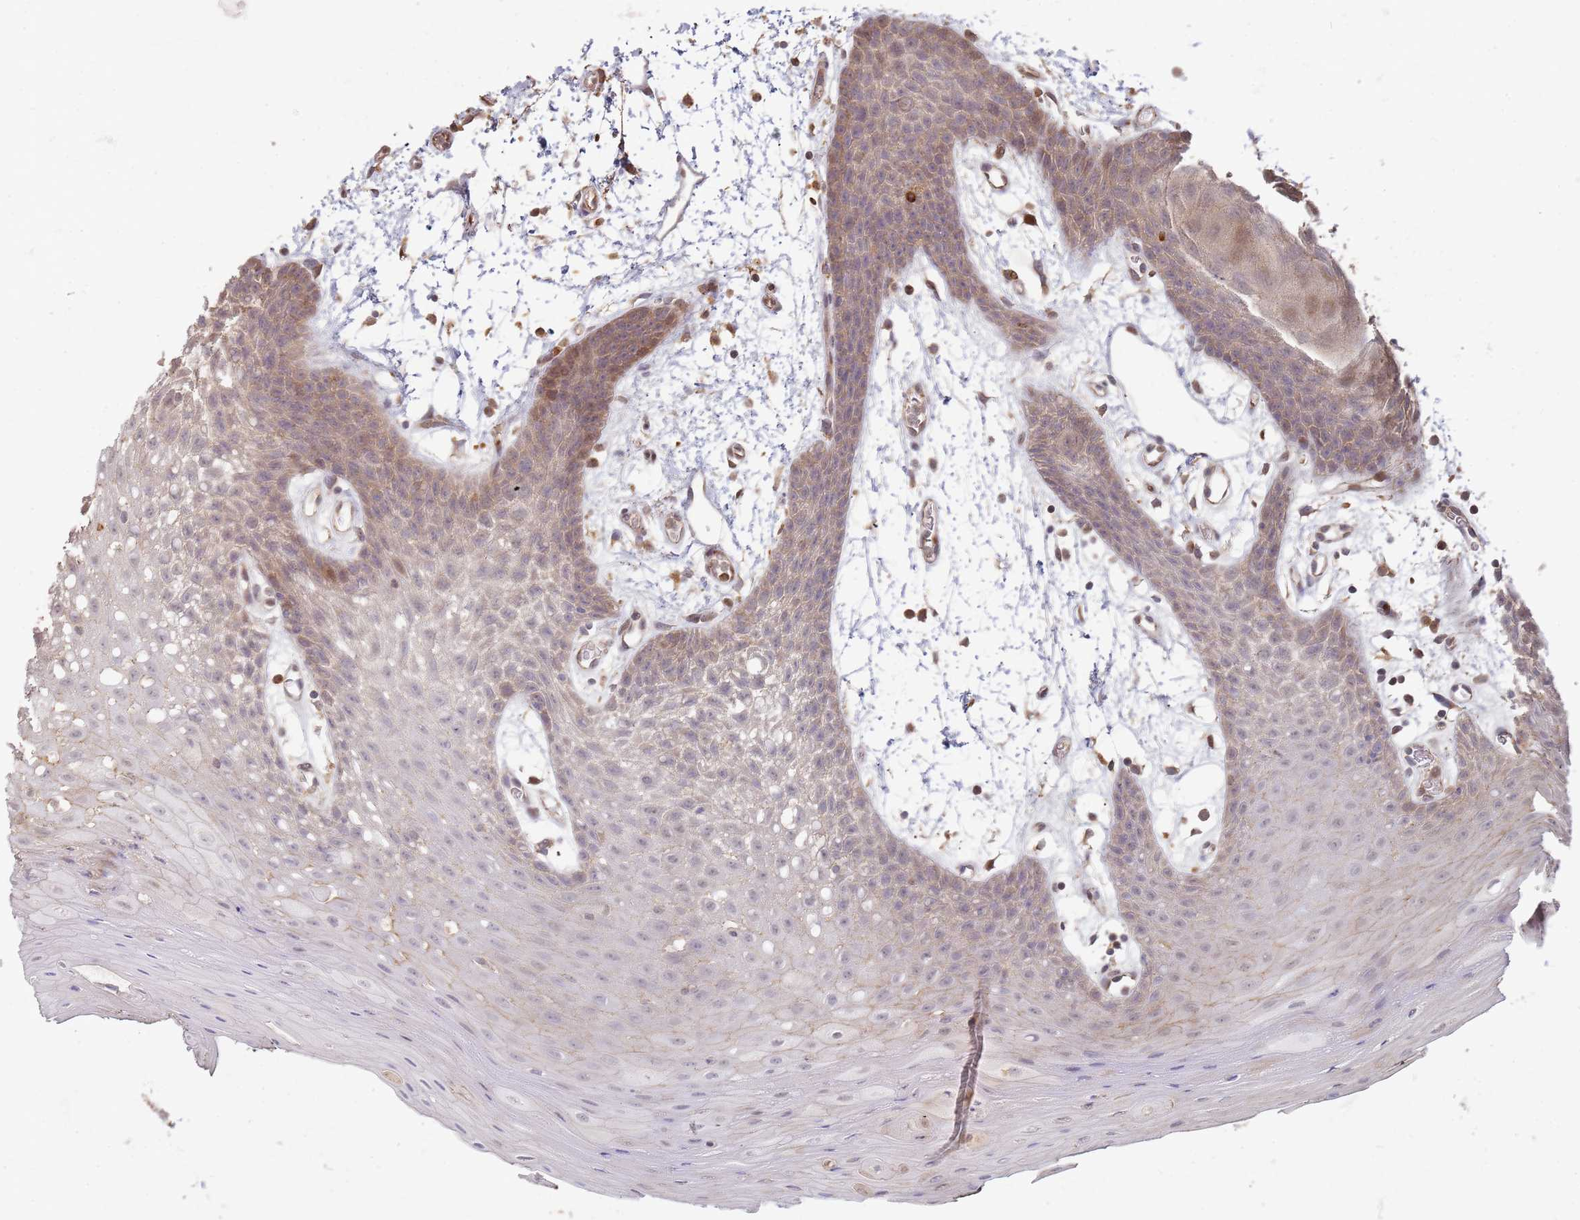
{"staining": {"intensity": "moderate", "quantity": "25%-75%", "location": "cytoplasmic/membranous"}, "tissue": "oral mucosa", "cell_type": "Squamous epithelial cells", "image_type": "normal", "snomed": [{"axis": "morphology", "description": "Normal tissue, NOS"}, {"axis": "topography", "description": "Oral tissue"}, {"axis": "topography", "description": "Tounge, NOS"}], "caption": "Protein staining shows moderate cytoplasmic/membranous positivity in approximately 25%-75% of squamous epithelial cells in normal oral mucosa.", "gene": "MPEG1", "patient": {"sex": "female", "age": 59}}